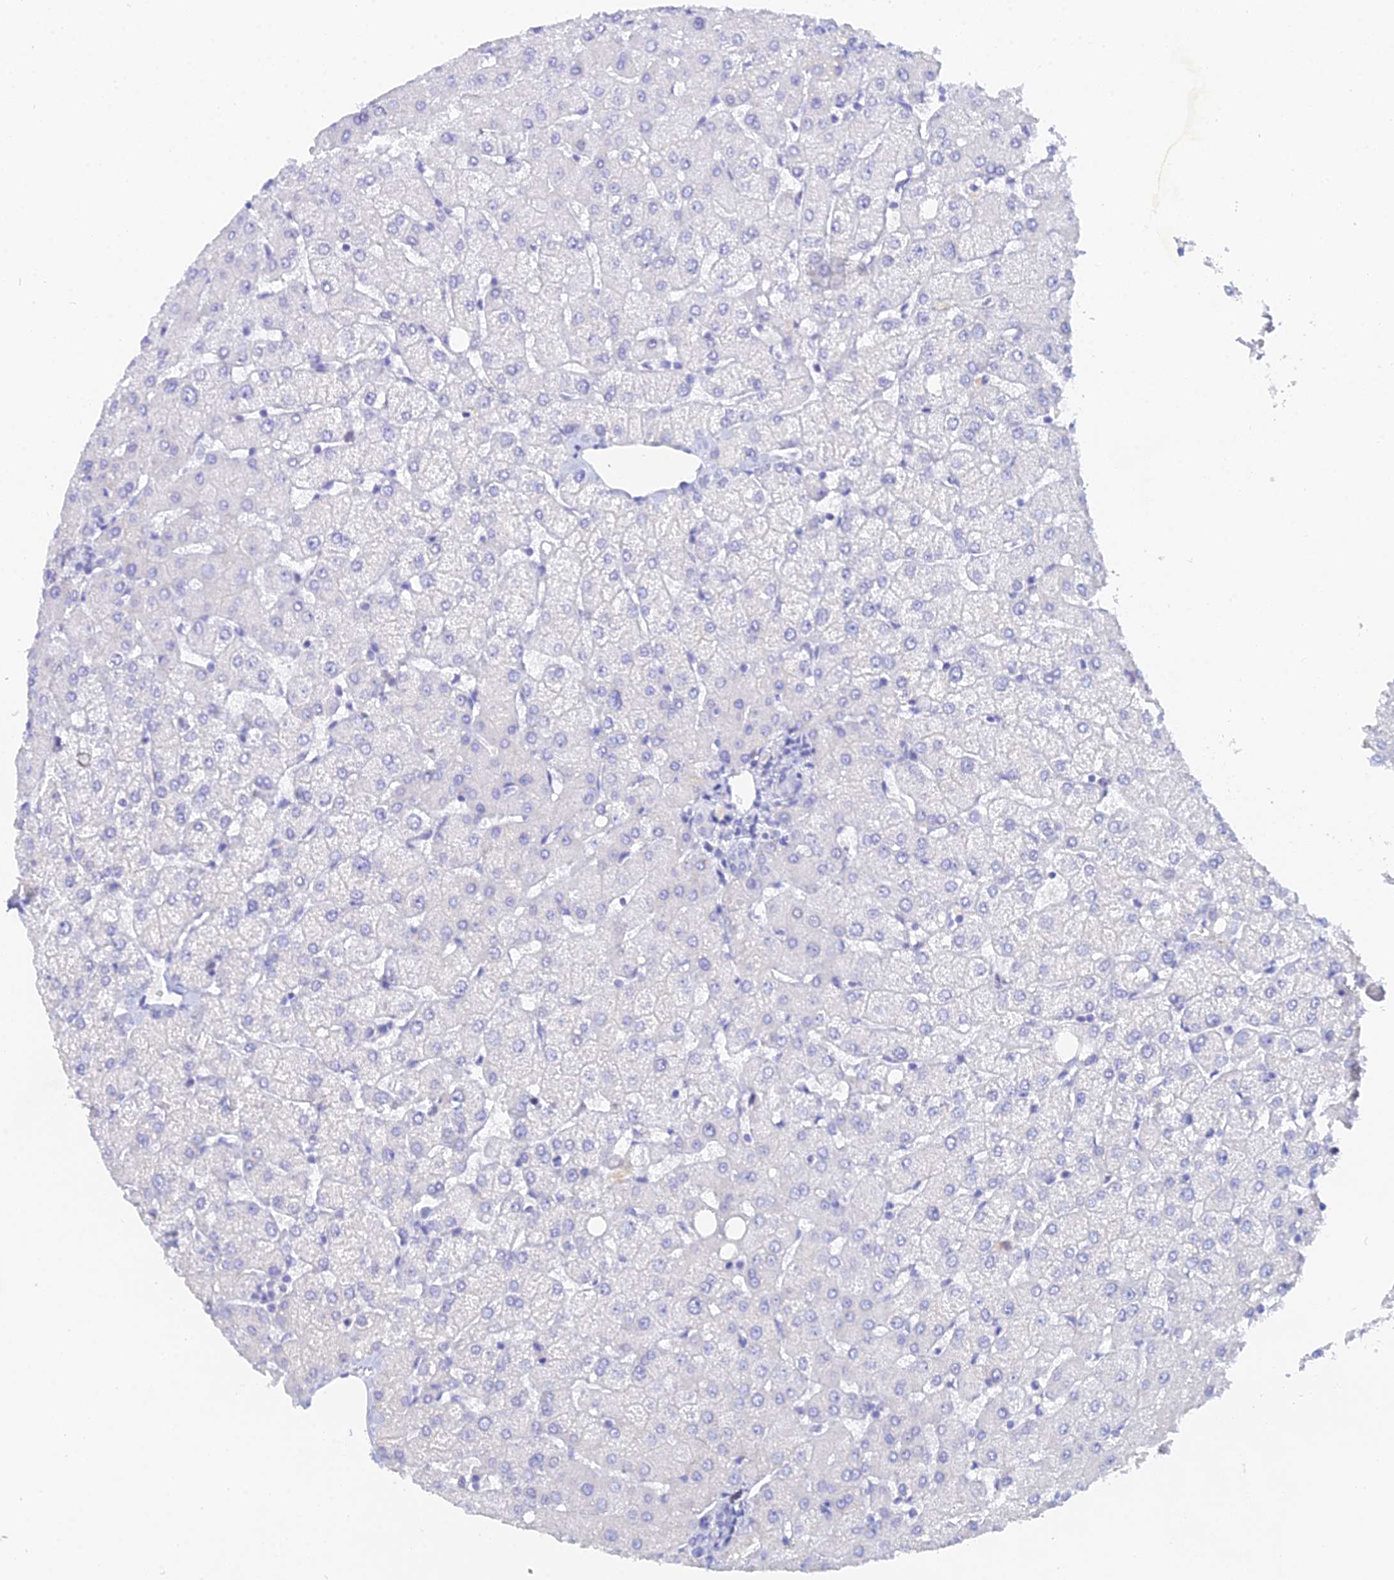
{"staining": {"intensity": "negative", "quantity": "none", "location": "none"}, "tissue": "liver", "cell_type": "Cholangiocytes", "image_type": "normal", "snomed": [{"axis": "morphology", "description": "Normal tissue, NOS"}, {"axis": "topography", "description": "Liver"}], "caption": "Image shows no protein staining in cholangiocytes of normal liver.", "gene": "MCM2", "patient": {"sex": "female", "age": 54}}